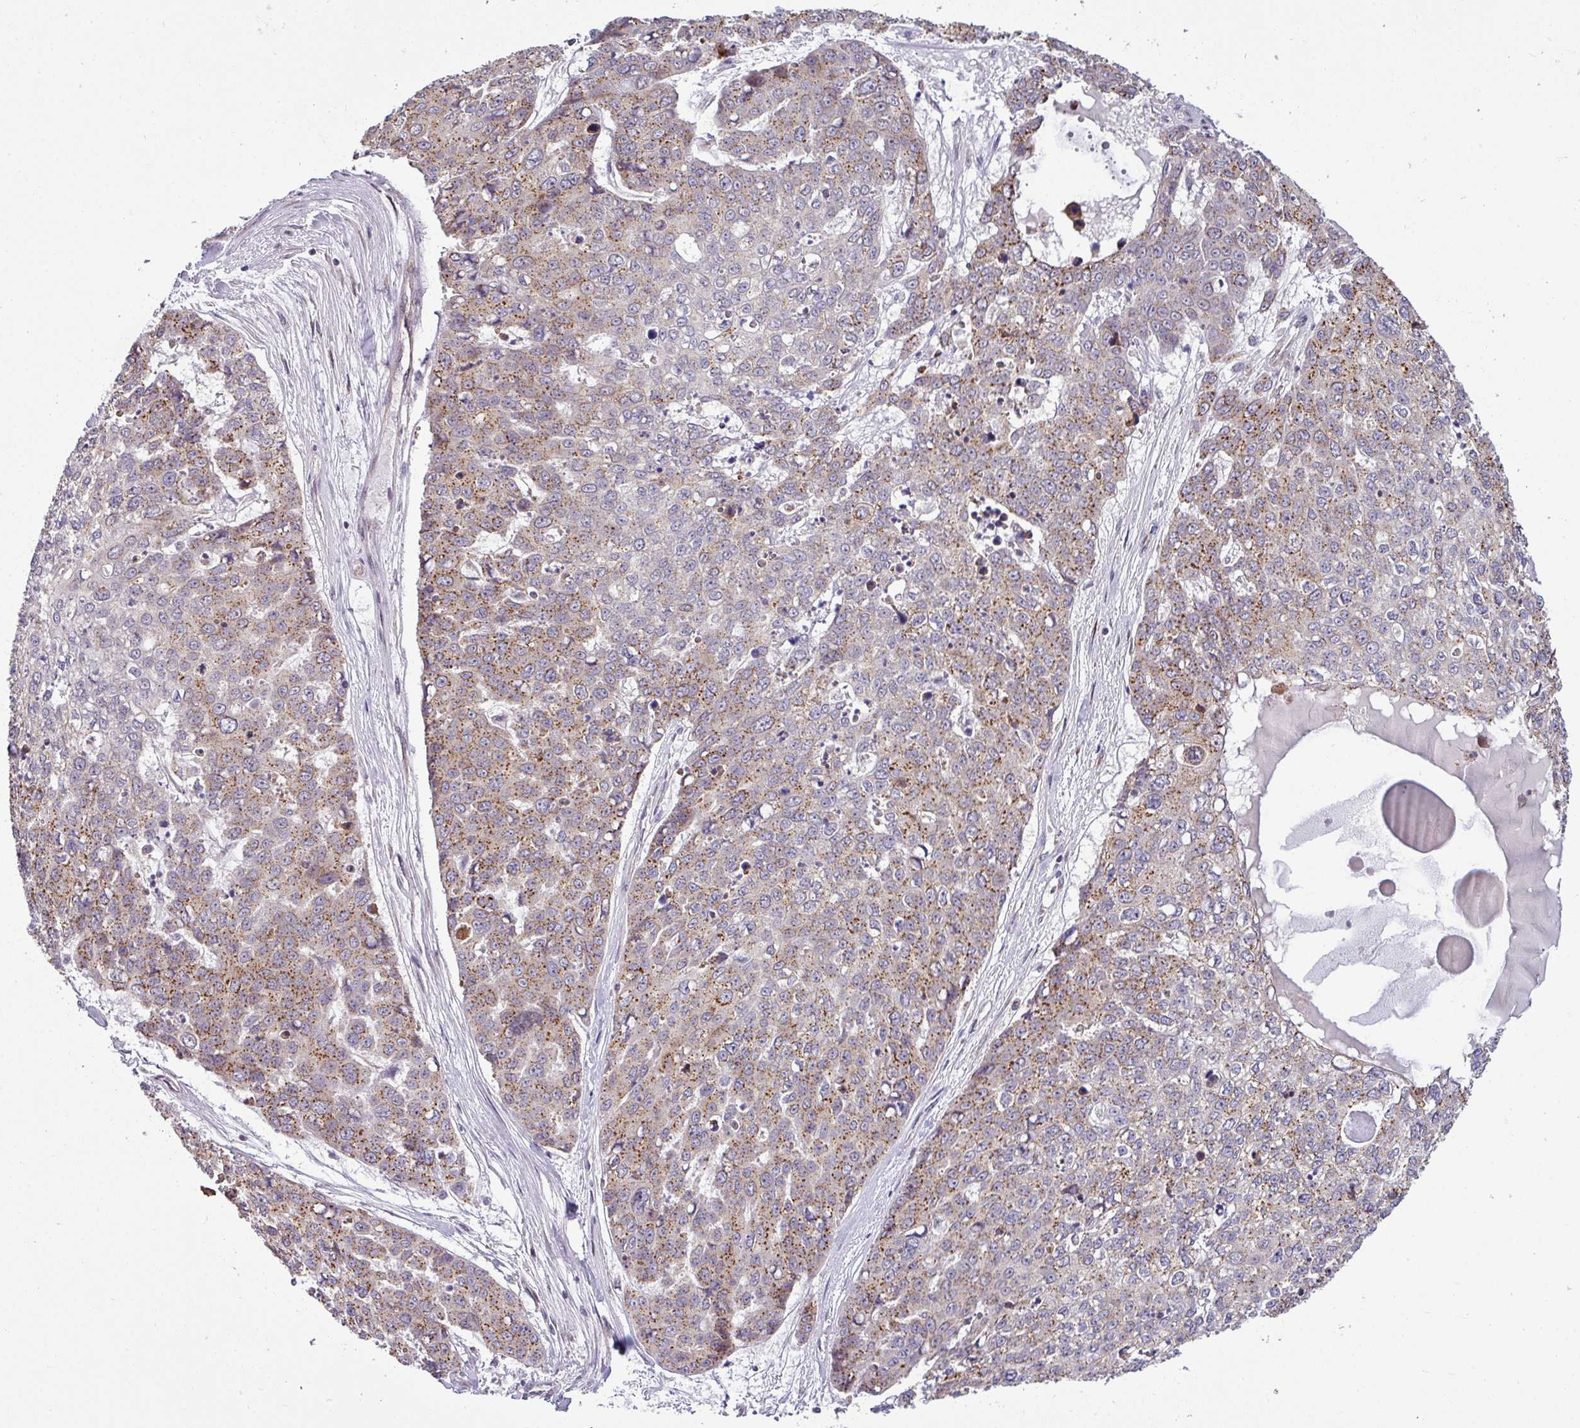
{"staining": {"intensity": "moderate", "quantity": ">75%", "location": "cytoplasmic/membranous"}, "tissue": "skin cancer", "cell_type": "Tumor cells", "image_type": "cancer", "snomed": [{"axis": "morphology", "description": "Squamous cell carcinoma, NOS"}, {"axis": "topography", "description": "Skin"}], "caption": "Immunohistochemical staining of skin cancer demonstrates medium levels of moderate cytoplasmic/membranous positivity in about >75% of tumor cells.", "gene": "TIMMDC1", "patient": {"sex": "female", "age": 44}}